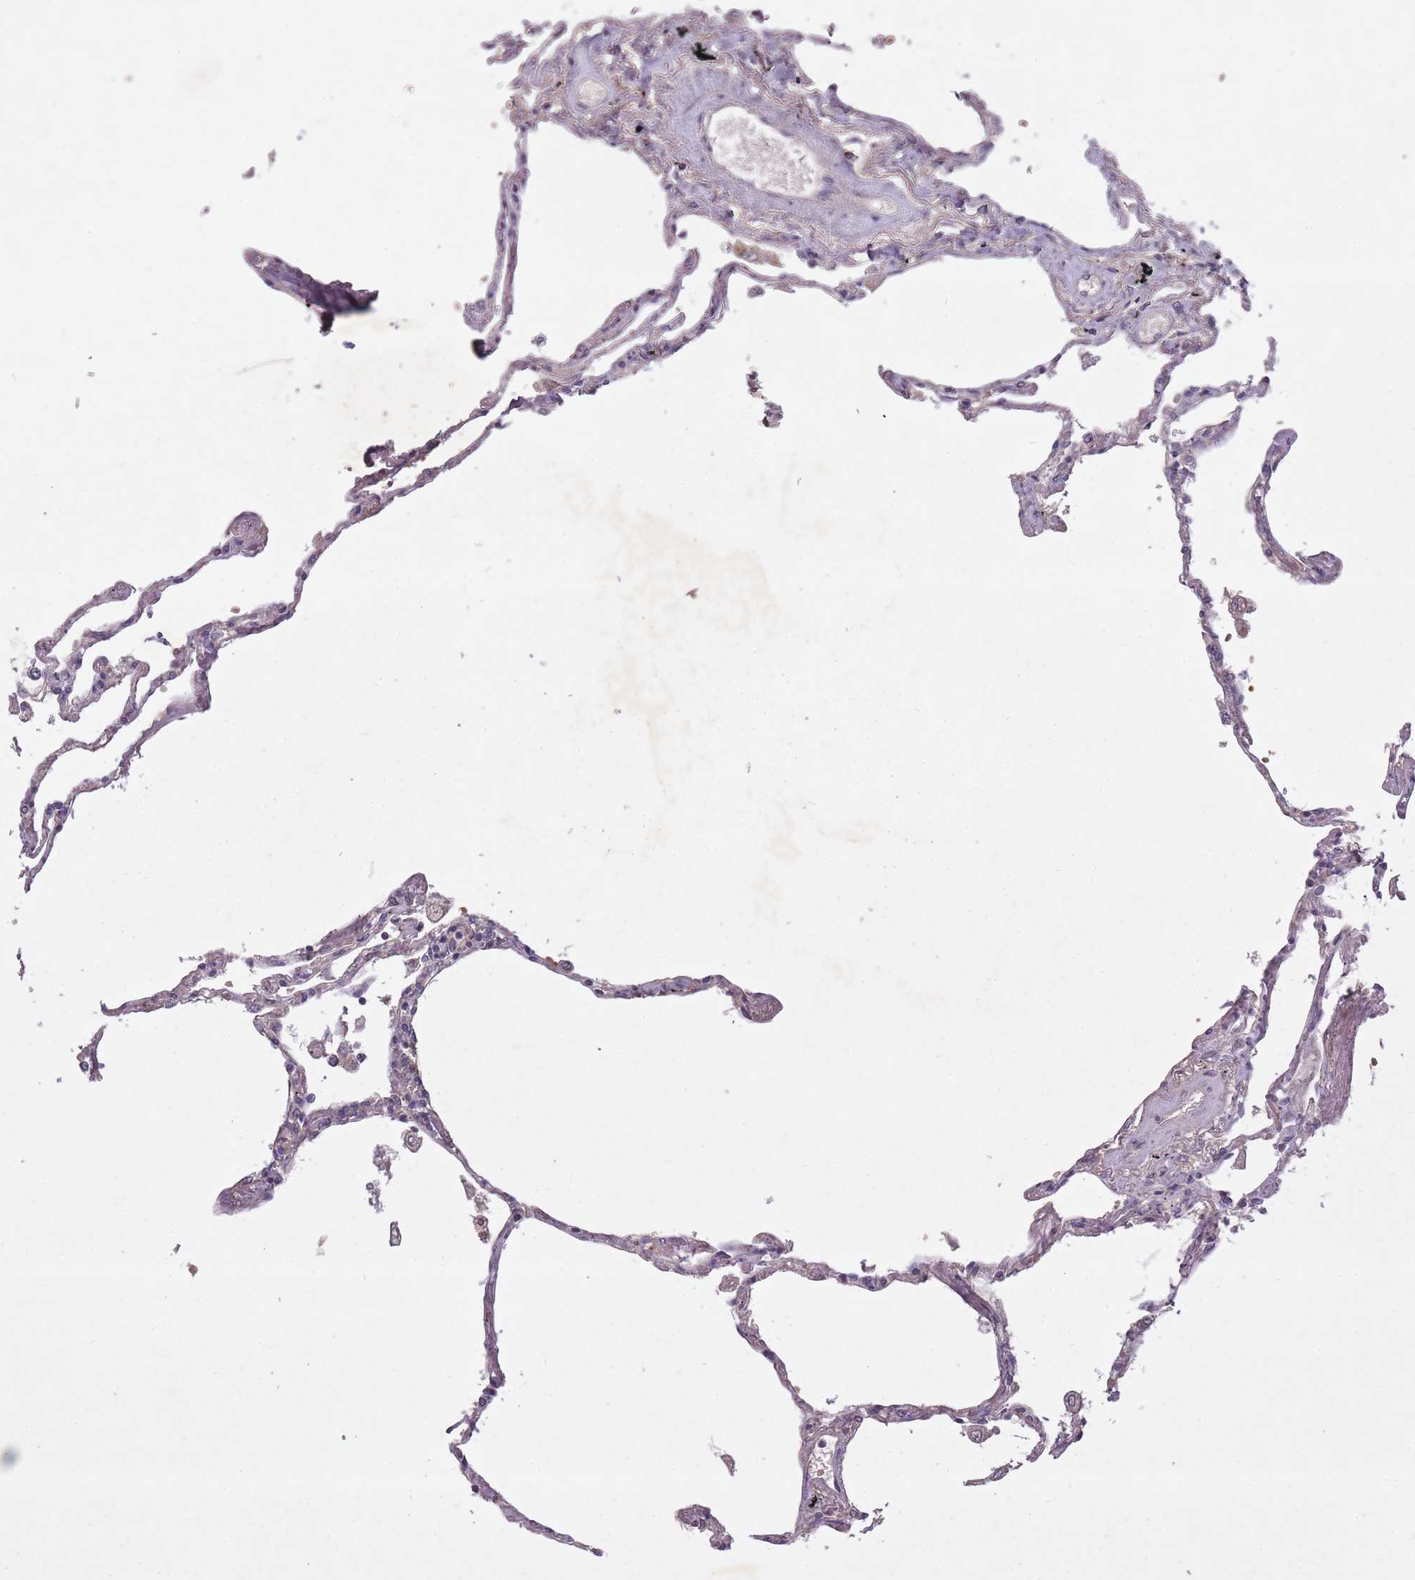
{"staining": {"intensity": "negative", "quantity": "none", "location": "none"}, "tissue": "lung", "cell_type": "Alveolar cells", "image_type": "normal", "snomed": [{"axis": "morphology", "description": "Normal tissue, NOS"}, {"axis": "topography", "description": "Lung"}], "caption": "Micrograph shows no protein positivity in alveolar cells of benign lung. (DAB (3,3'-diaminobenzidine) immunohistochemistry (IHC), high magnification).", "gene": "OR2V1", "patient": {"sex": "female", "age": 67}}